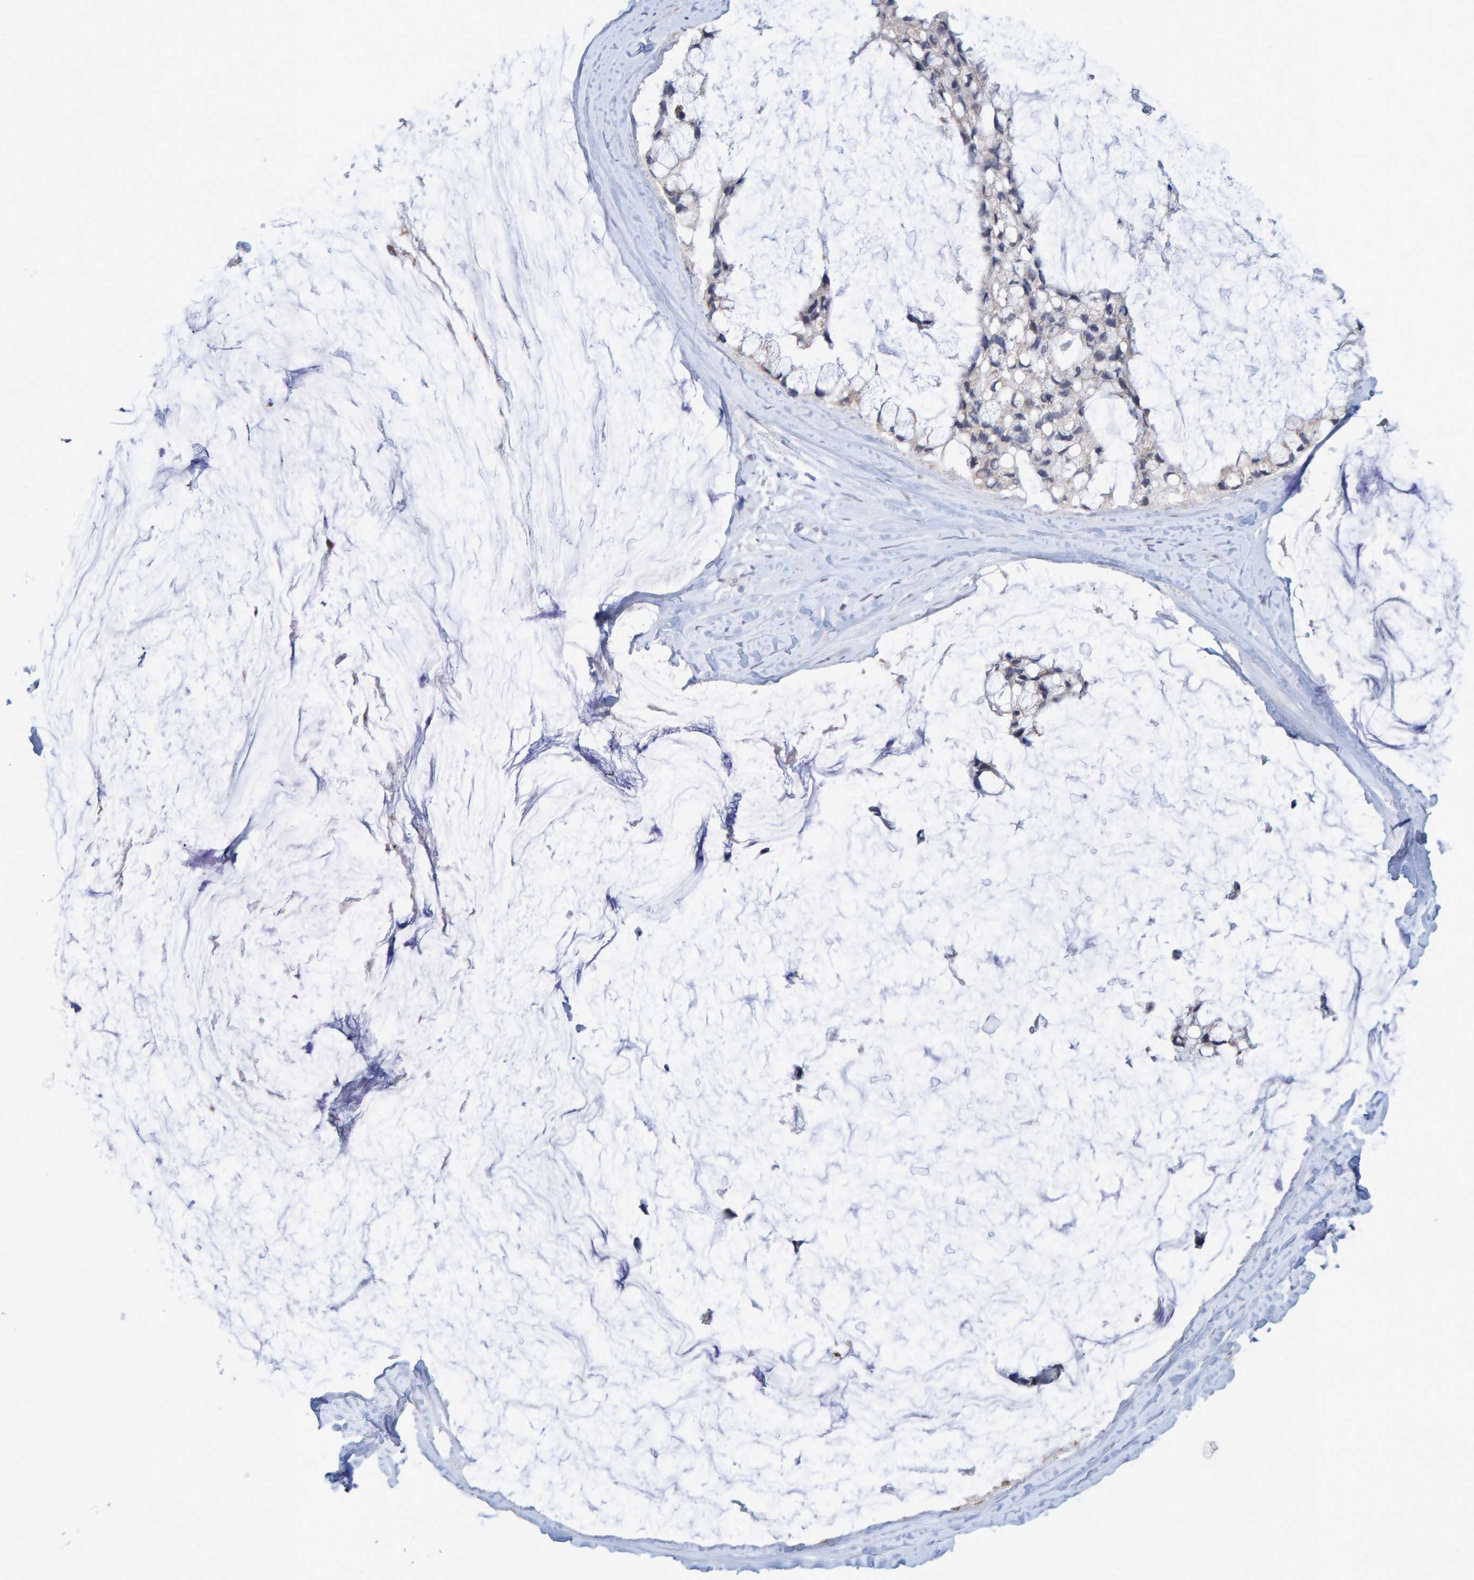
{"staining": {"intensity": "weak", "quantity": "25%-75%", "location": "cytoplasmic/membranous"}, "tissue": "ovarian cancer", "cell_type": "Tumor cells", "image_type": "cancer", "snomed": [{"axis": "morphology", "description": "Cystadenocarcinoma, mucinous, NOS"}, {"axis": "topography", "description": "Ovary"}], "caption": "Ovarian mucinous cystadenocarcinoma was stained to show a protein in brown. There is low levels of weak cytoplasmic/membranous positivity in approximately 25%-75% of tumor cells. (brown staining indicates protein expression, while blue staining denotes nuclei).", "gene": "USP43", "patient": {"sex": "female", "age": 39}}